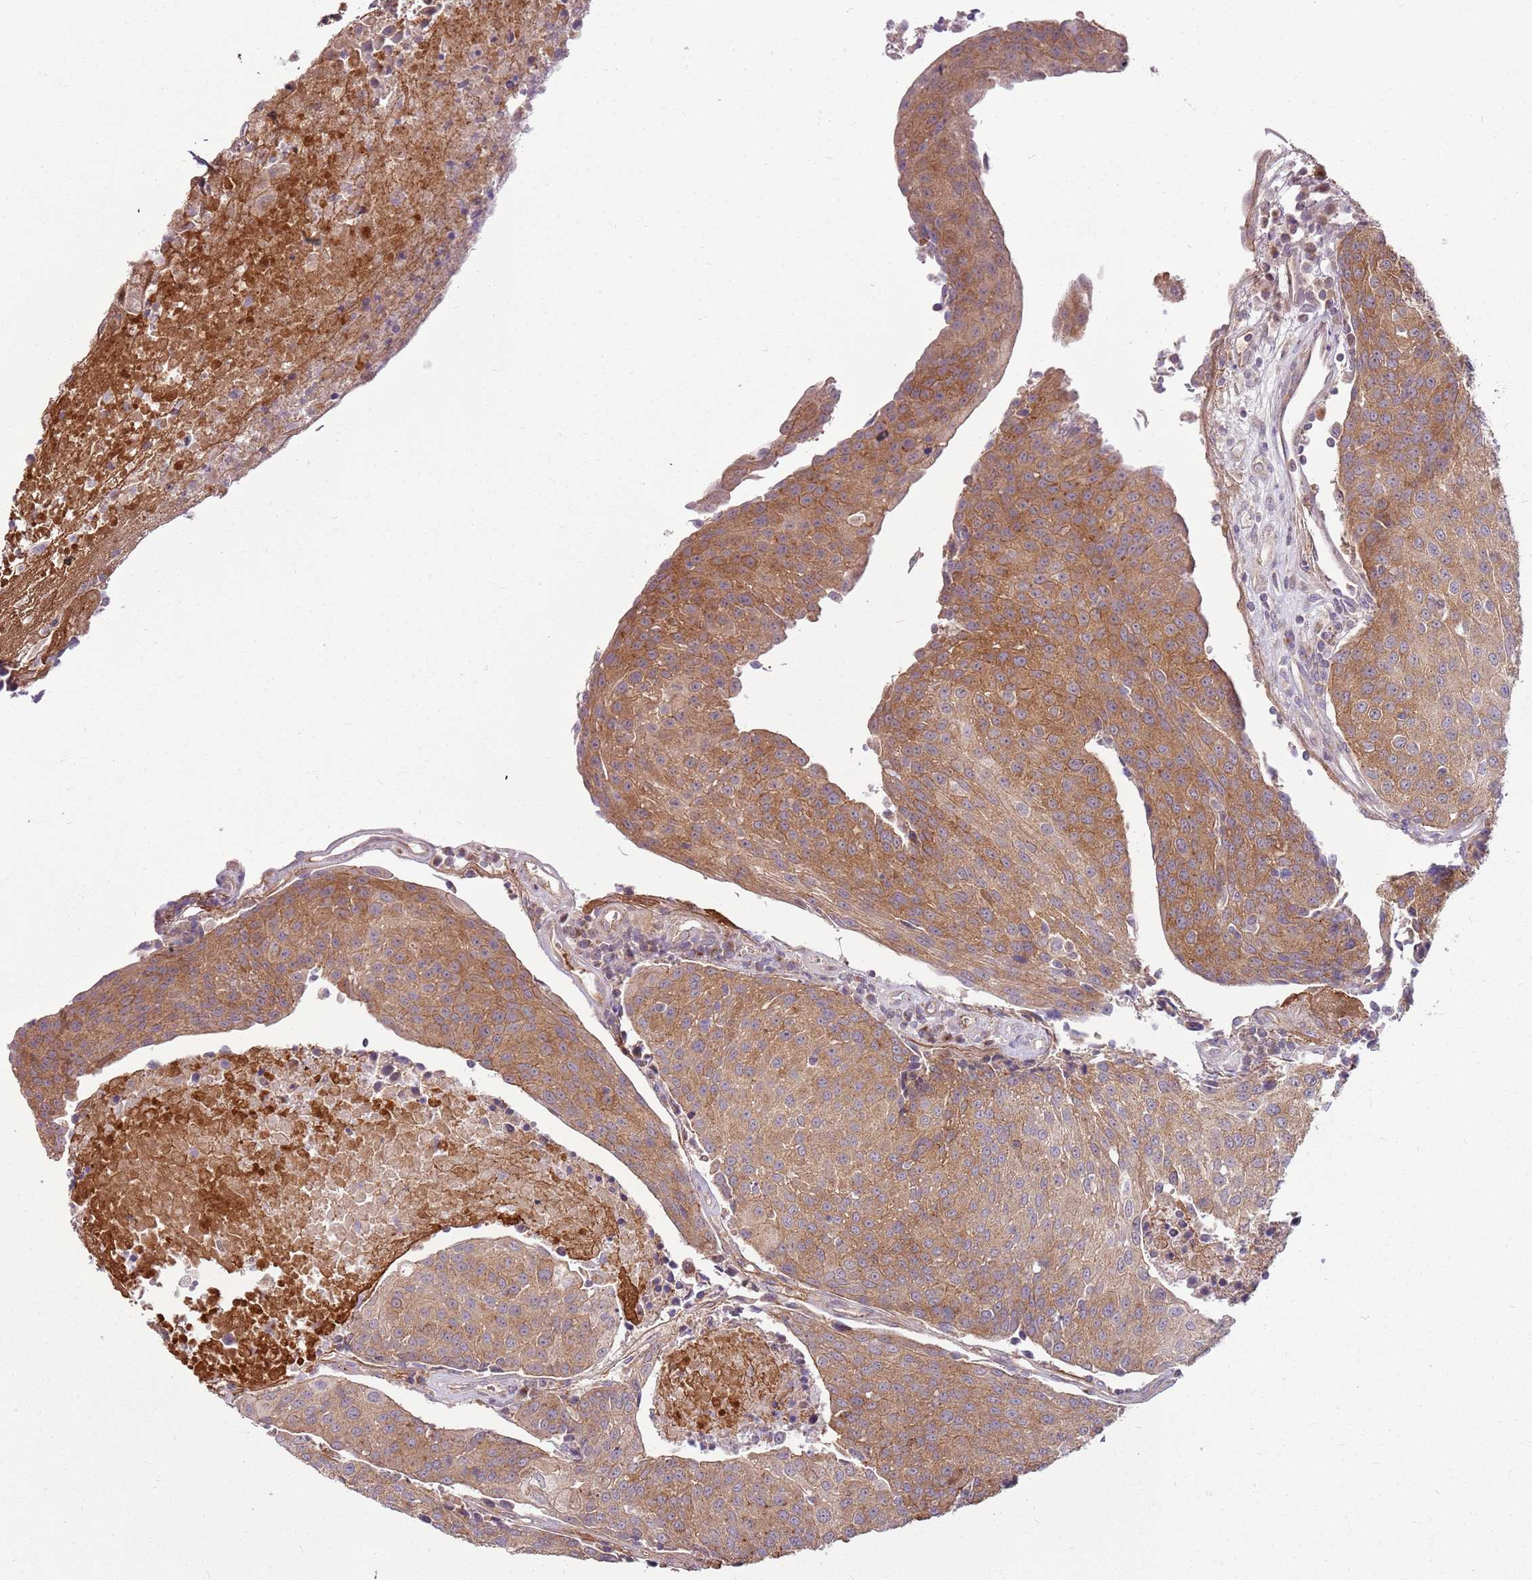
{"staining": {"intensity": "moderate", "quantity": ">75%", "location": "cytoplasmic/membranous"}, "tissue": "urothelial cancer", "cell_type": "Tumor cells", "image_type": "cancer", "snomed": [{"axis": "morphology", "description": "Urothelial carcinoma, High grade"}, {"axis": "topography", "description": "Urinary bladder"}], "caption": "A high-resolution photomicrograph shows IHC staining of urothelial cancer, which shows moderate cytoplasmic/membranous staining in approximately >75% of tumor cells.", "gene": "SPATA31D1", "patient": {"sex": "female", "age": 85}}